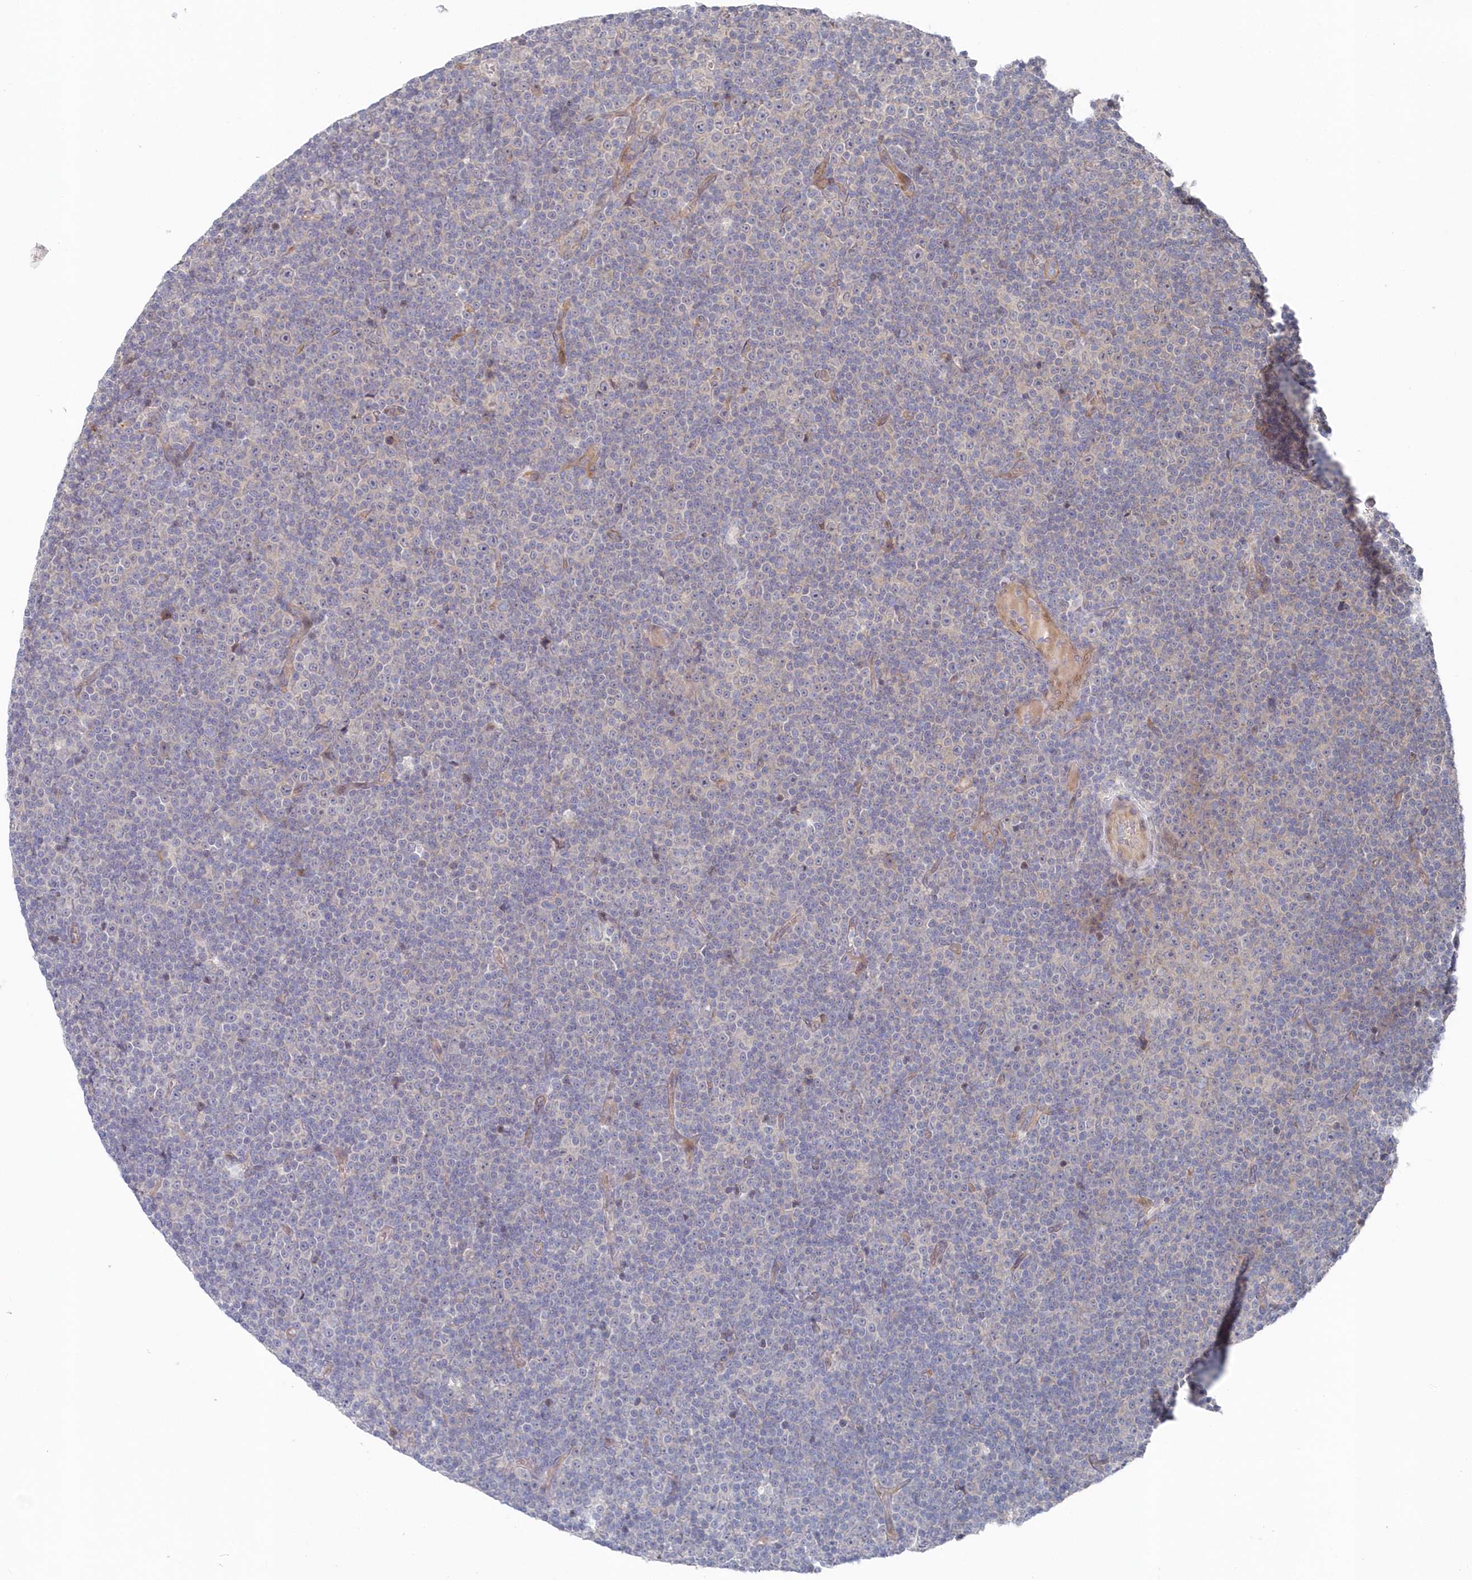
{"staining": {"intensity": "negative", "quantity": "none", "location": "none"}, "tissue": "lymphoma", "cell_type": "Tumor cells", "image_type": "cancer", "snomed": [{"axis": "morphology", "description": "Malignant lymphoma, non-Hodgkin's type, Low grade"}, {"axis": "topography", "description": "Lymph node"}], "caption": "DAB (3,3'-diaminobenzidine) immunohistochemical staining of human lymphoma reveals no significant positivity in tumor cells.", "gene": "KIAA1586", "patient": {"sex": "female", "age": 67}}